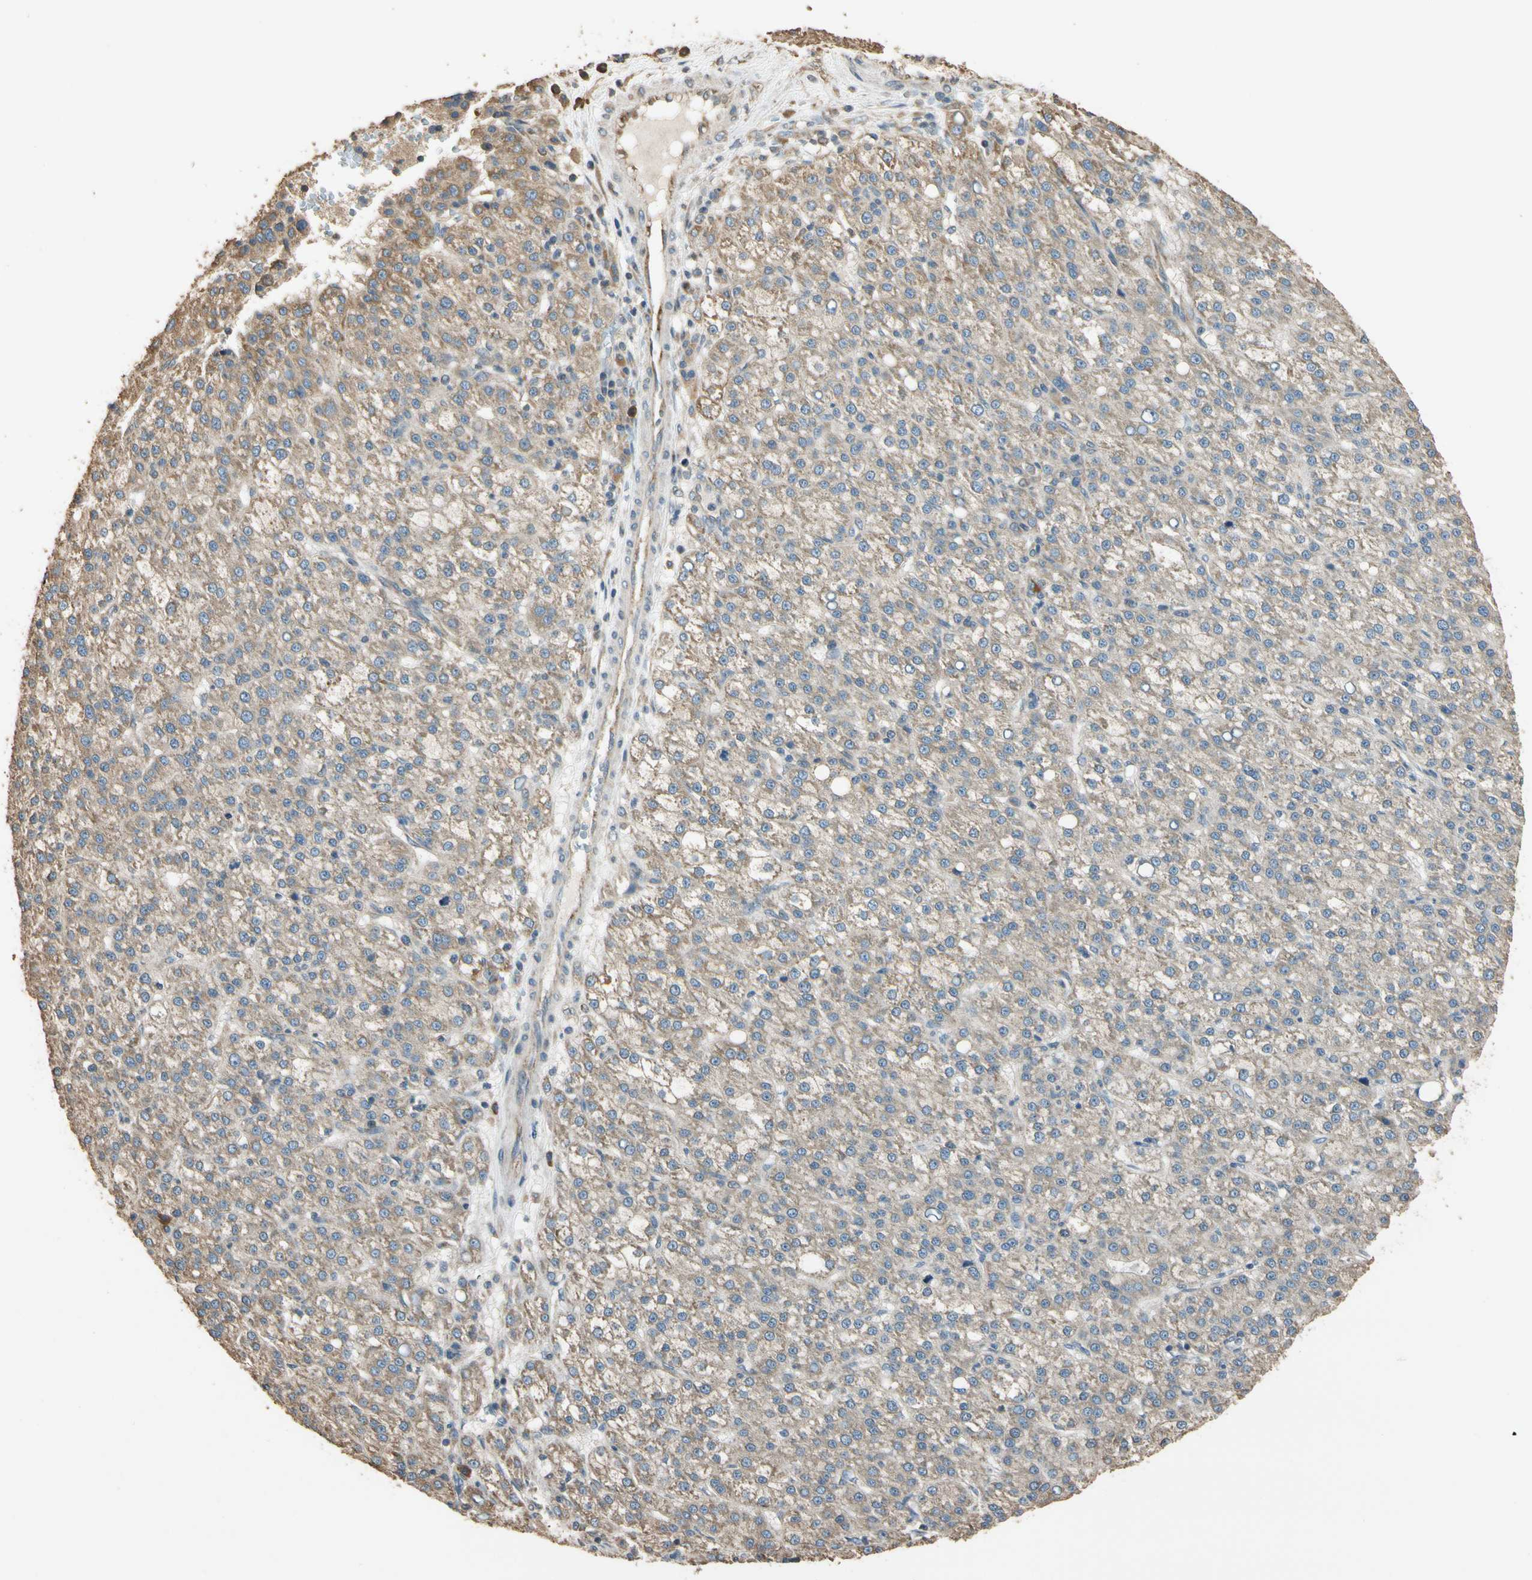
{"staining": {"intensity": "moderate", "quantity": ">75%", "location": "cytoplasmic/membranous"}, "tissue": "liver cancer", "cell_type": "Tumor cells", "image_type": "cancer", "snomed": [{"axis": "morphology", "description": "Carcinoma, Hepatocellular, NOS"}, {"axis": "topography", "description": "Liver"}], "caption": "Human liver hepatocellular carcinoma stained with a protein marker demonstrates moderate staining in tumor cells.", "gene": "STX18", "patient": {"sex": "female", "age": 58}}